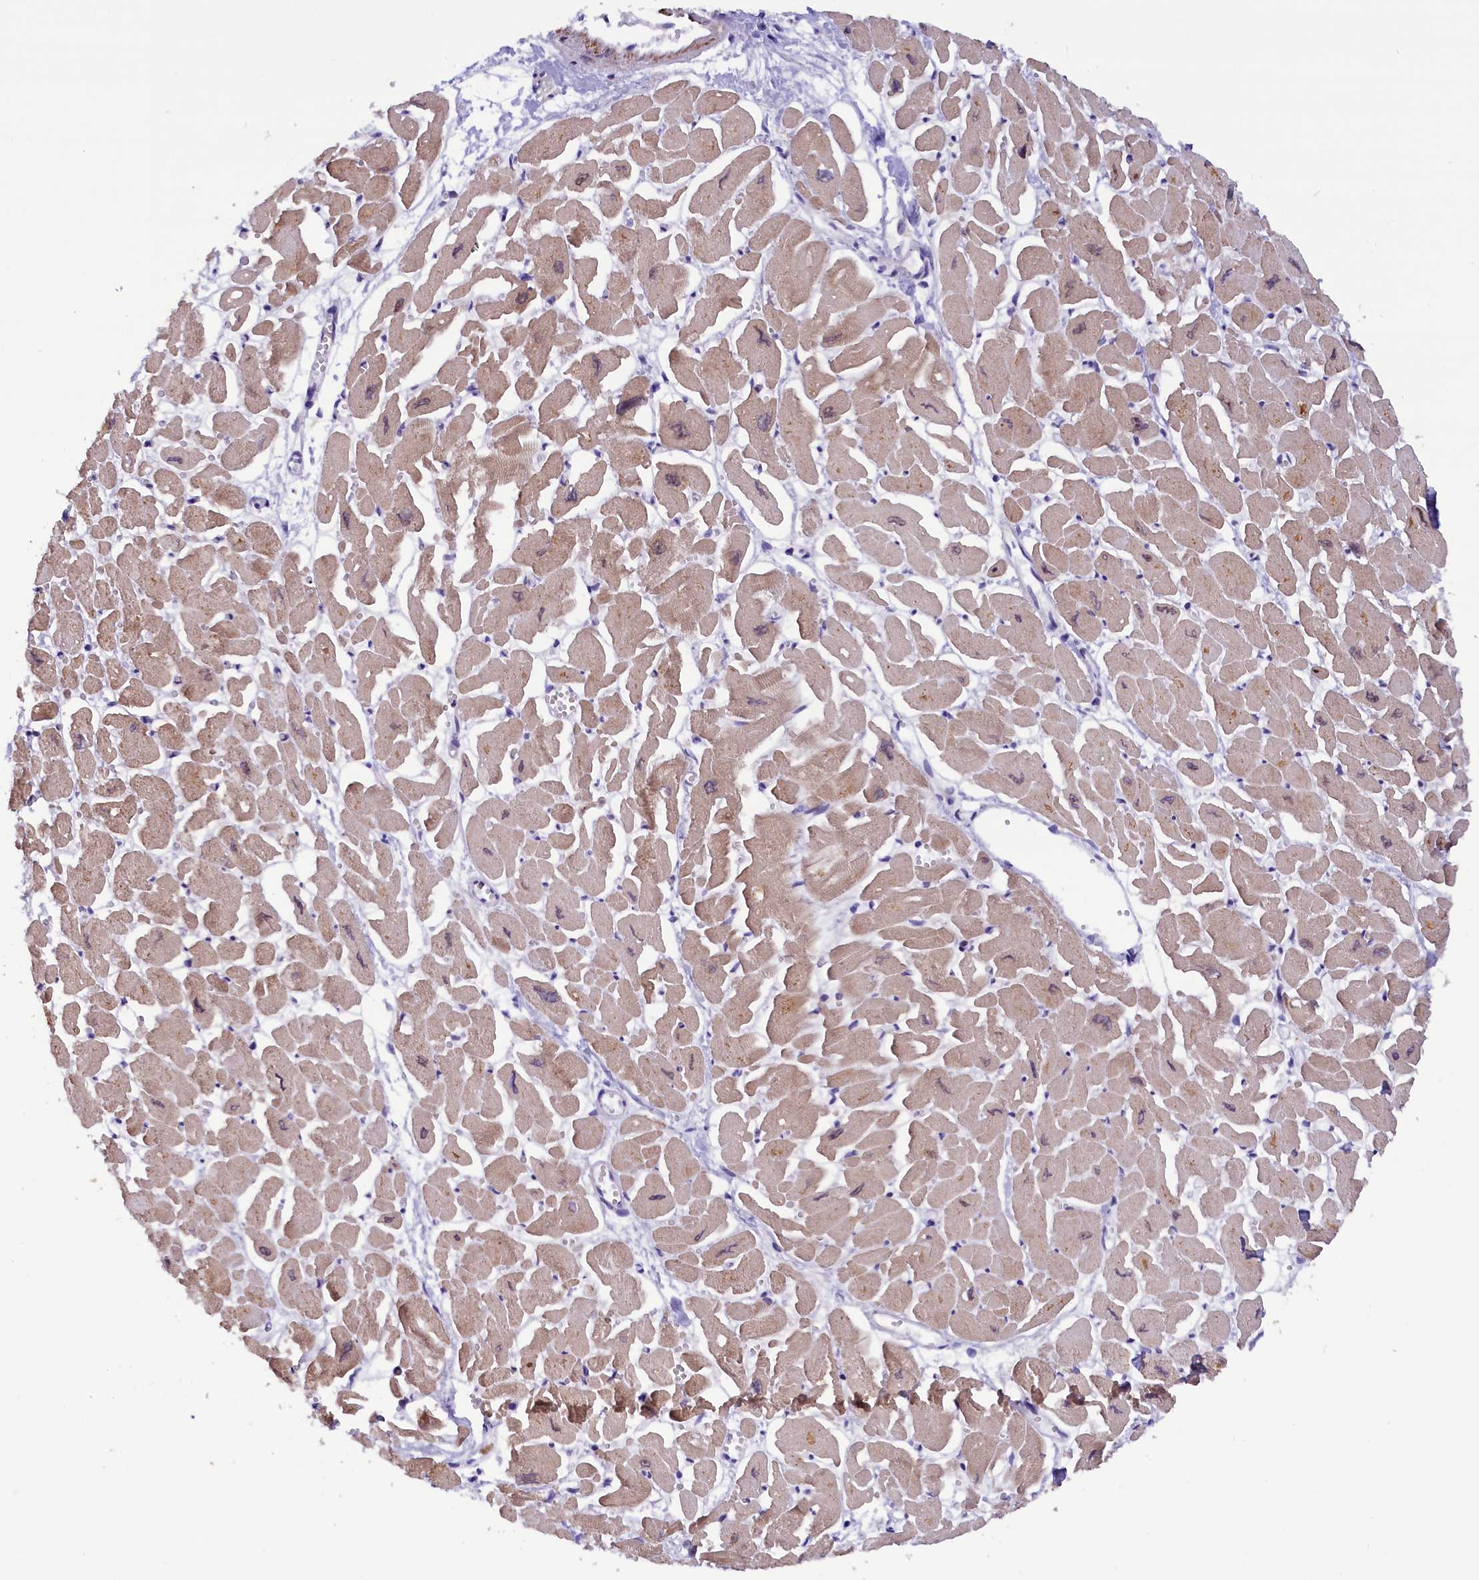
{"staining": {"intensity": "weak", "quantity": ">75%", "location": "cytoplasmic/membranous,nuclear"}, "tissue": "heart muscle", "cell_type": "Cardiomyocytes", "image_type": "normal", "snomed": [{"axis": "morphology", "description": "Normal tissue, NOS"}, {"axis": "topography", "description": "Heart"}], "caption": "The photomicrograph demonstrates immunohistochemical staining of normal heart muscle. There is weak cytoplasmic/membranous,nuclear expression is present in about >75% of cardiomyocytes. The staining was performed using DAB, with brown indicating positive protein expression. Nuclei are stained blue with hematoxylin.", "gene": "CDYL2", "patient": {"sex": "male", "age": 54}}